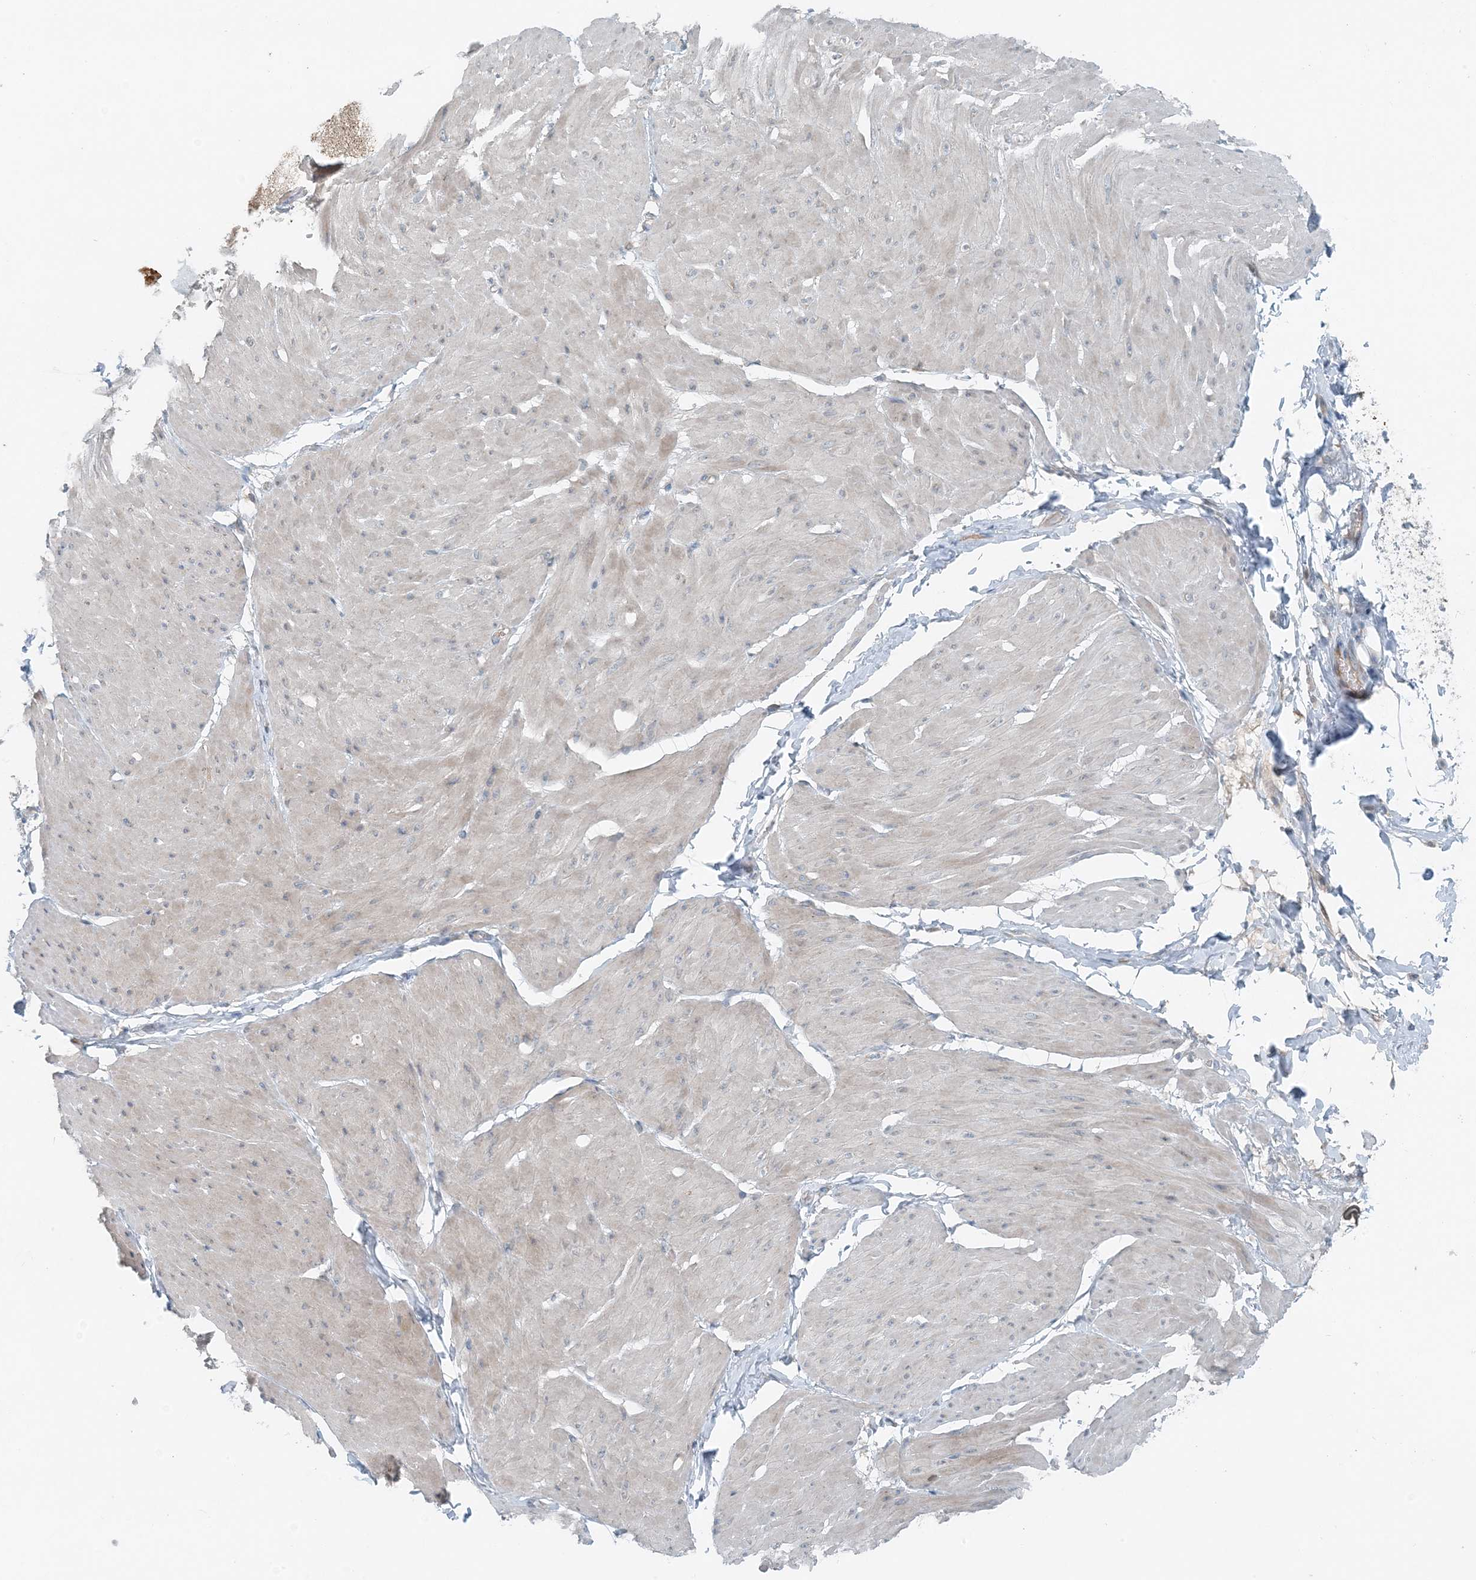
{"staining": {"intensity": "negative", "quantity": "none", "location": "none"}, "tissue": "smooth muscle", "cell_type": "Smooth muscle cells", "image_type": "normal", "snomed": [{"axis": "morphology", "description": "Urothelial carcinoma, High grade"}, {"axis": "topography", "description": "Urinary bladder"}], "caption": "Histopathology image shows no protein expression in smooth muscle cells of unremarkable smooth muscle.", "gene": "MITD1", "patient": {"sex": "male", "age": 46}}